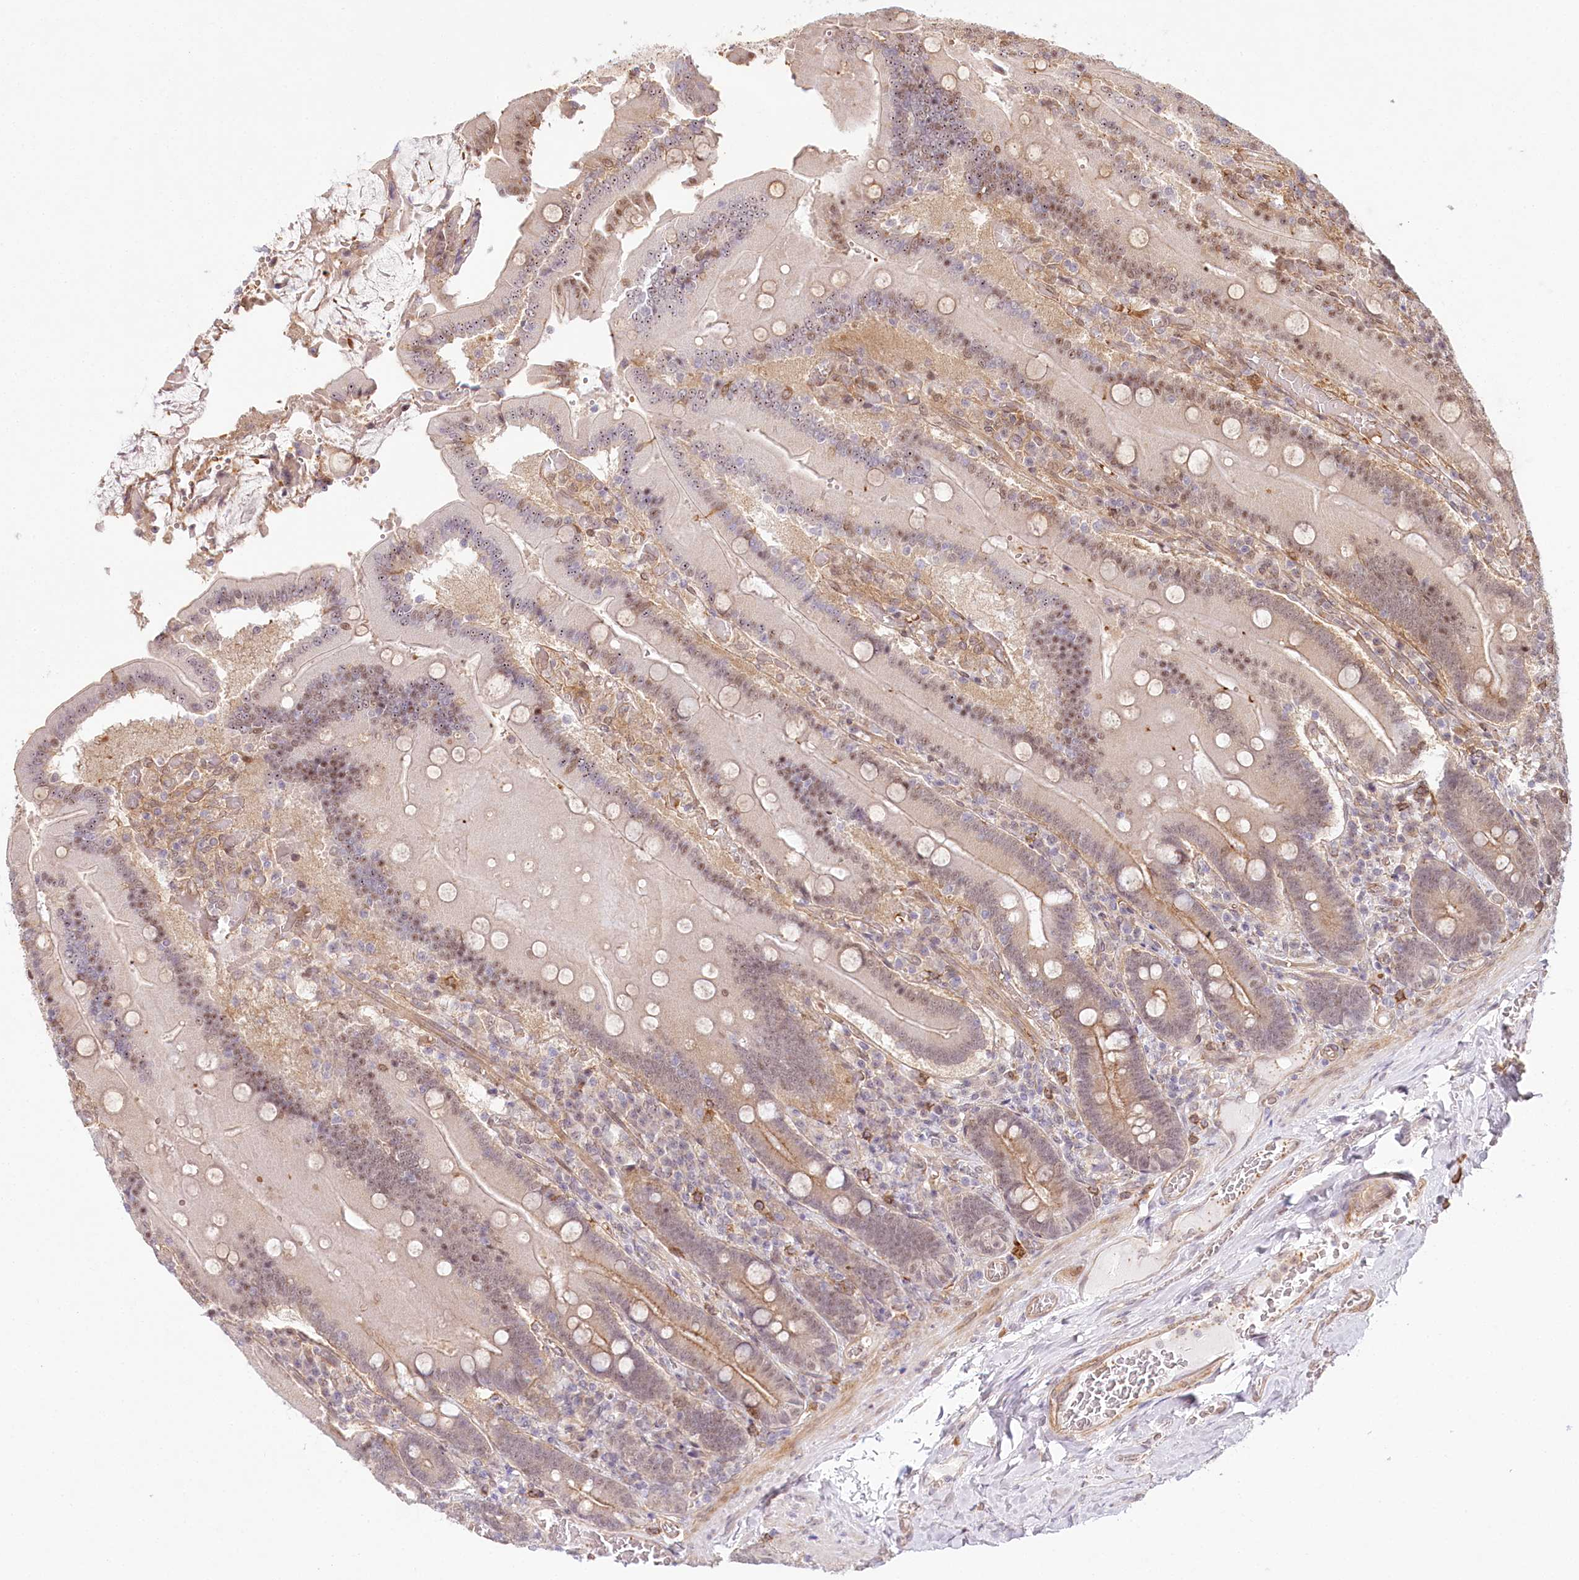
{"staining": {"intensity": "moderate", "quantity": "25%-75%", "location": "cytoplasmic/membranous,nuclear"}, "tissue": "duodenum", "cell_type": "Glandular cells", "image_type": "normal", "snomed": [{"axis": "morphology", "description": "Normal tissue, NOS"}, {"axis": "topography", "description": "Duodenum"}], "caption": "Immunohistochemical staining of normal human duodenum reveals 25%-75% levels of moderate cytoplasmic/membranous,nuclear protein positivity in approximately 25%-75% of glandular cells.", "gene": "TUBGCP2", "patient": {"sex": "female", "age": 62}}